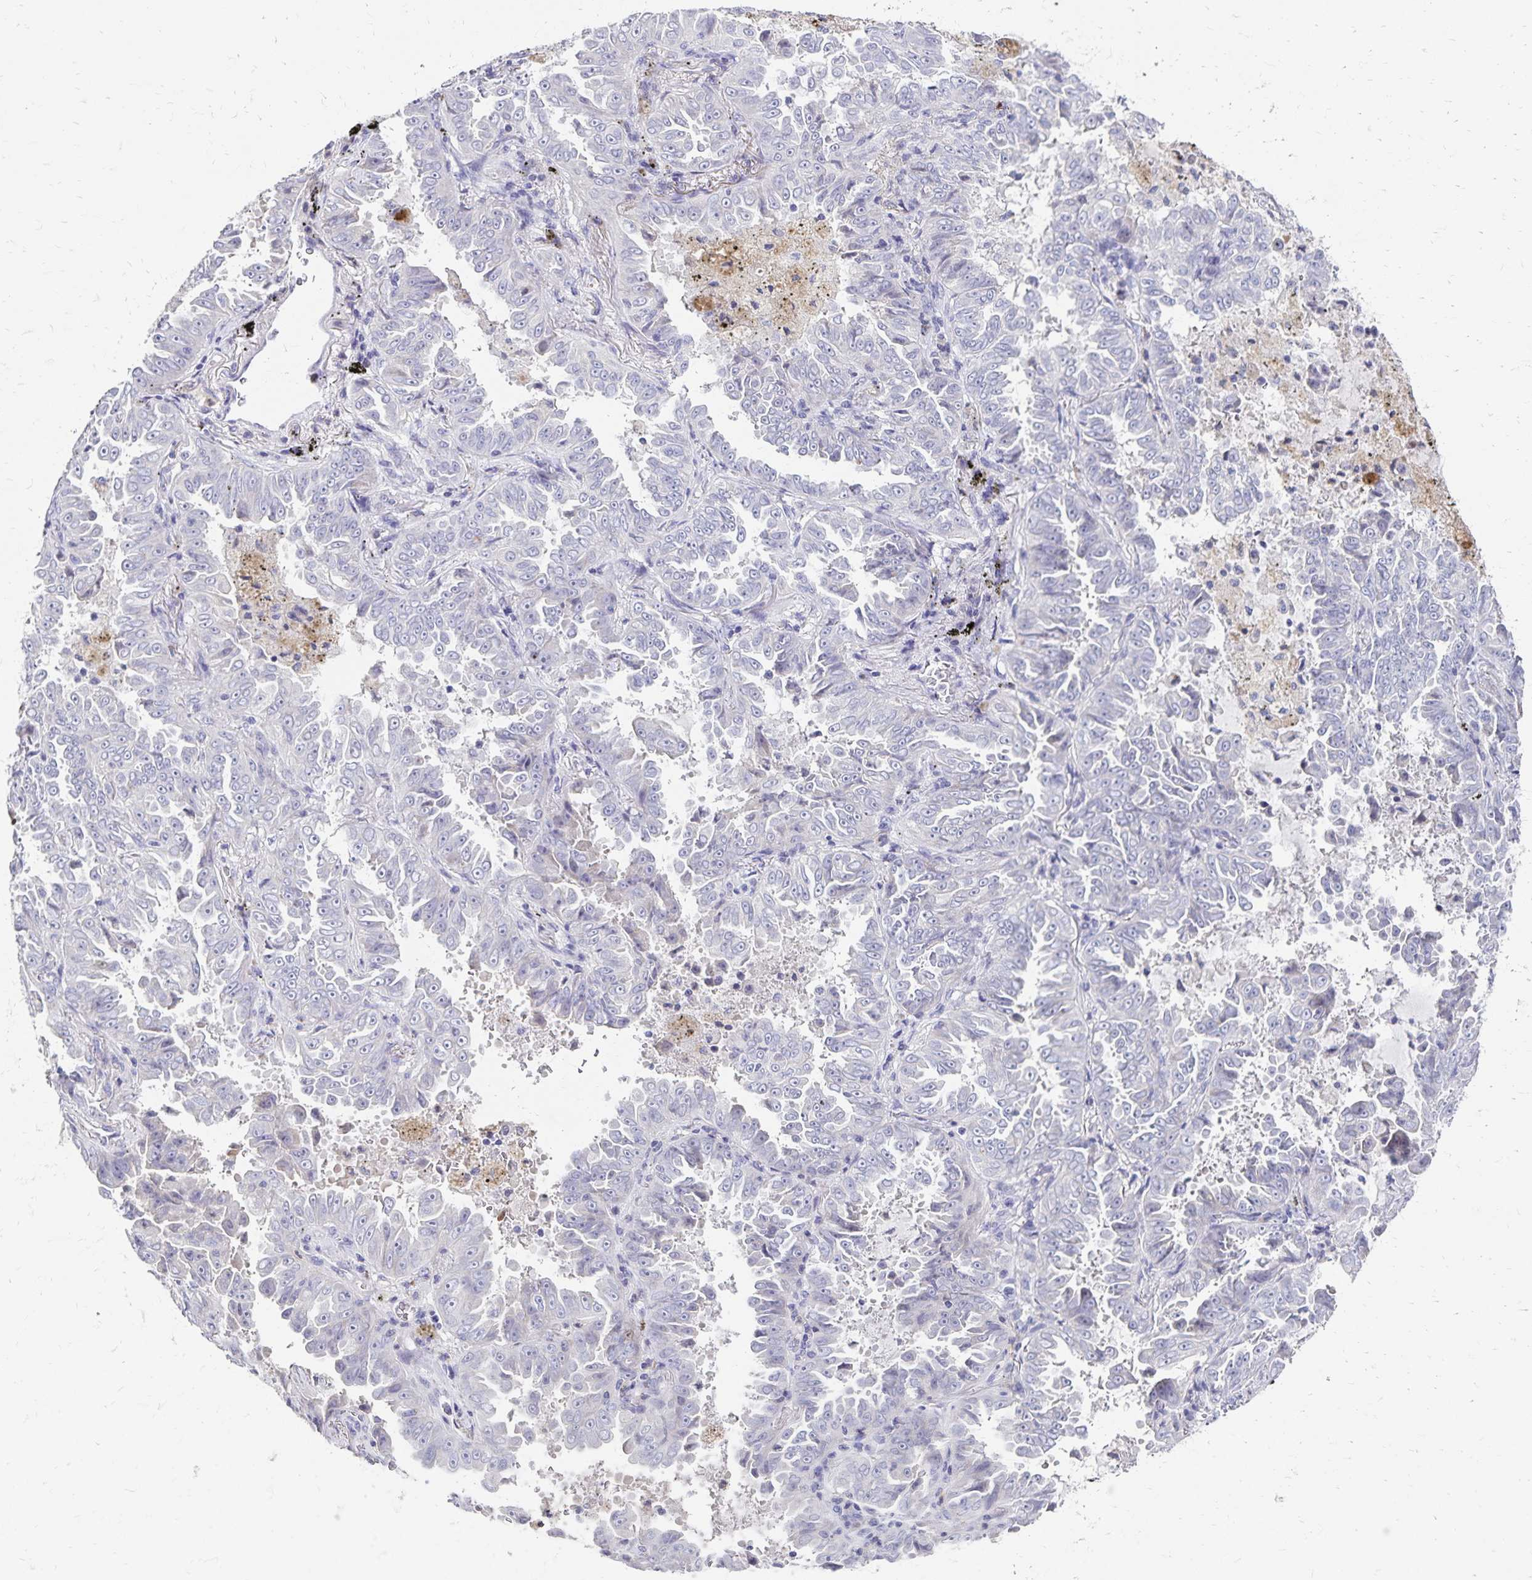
{"staining": {"intensity": "negative", "quantity": "none", "location": "none"}, "tissue": "lung cancer", "cell_type": "Tumor cells", "image_type": "cancer", "snomed": [{"axis": "morphology", "description": "Adenocarcinoma, NOS"}, {"axis": "topography", "description": "Lung"}], "caption": "Lung cancer (adenocarcinoma) was stained to show a protein in brown. There is no significant staining in tumor cells. The staining is performed using DAB (3,3'-diaminobenzidine) brown chromogen with nuclei counter-stained in using hematoxylin.", "gene": "PAX5", "patient": {"sex": "female", "age": 52}}